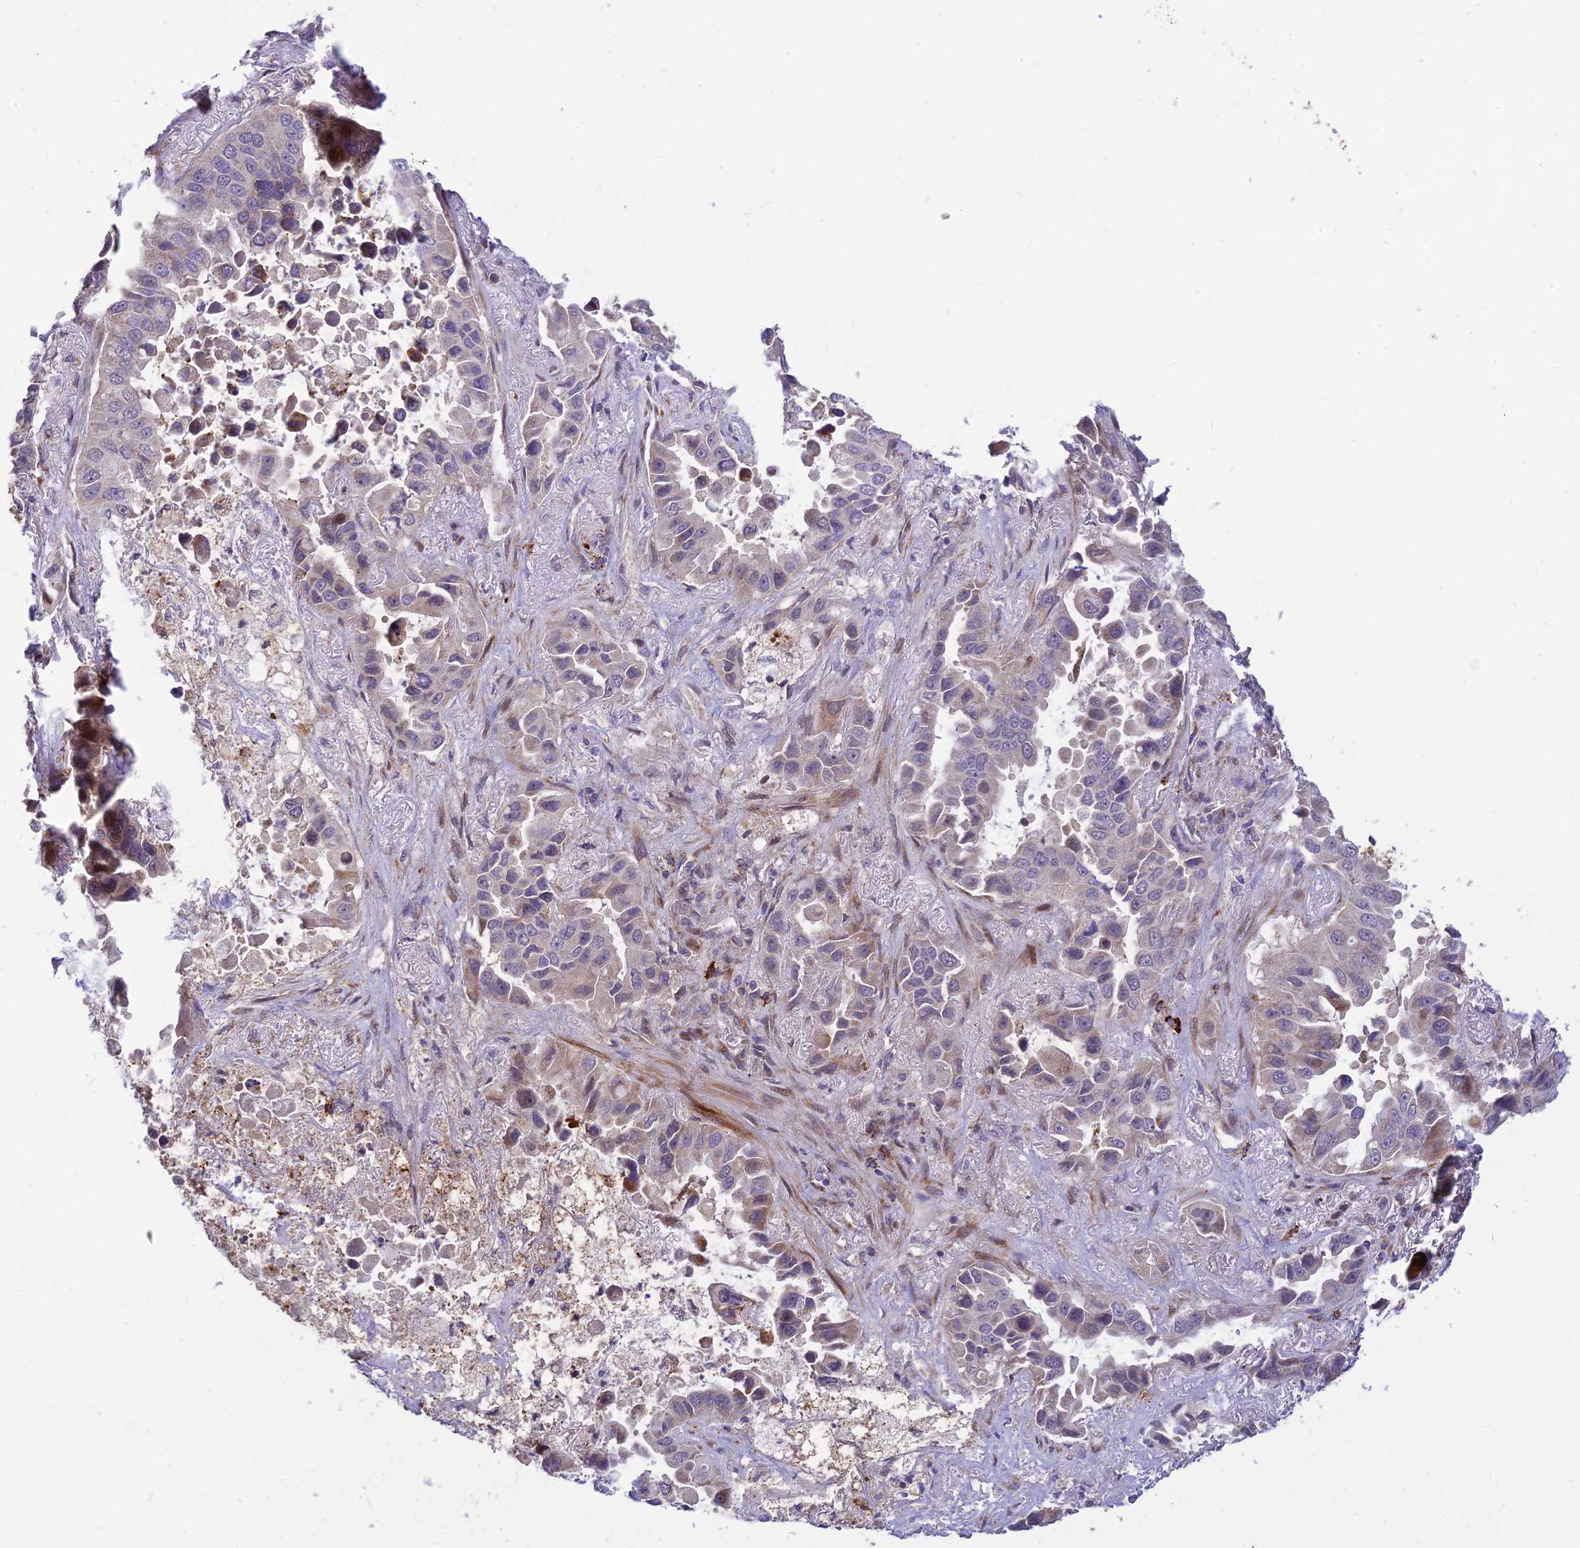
{"staining": {"intensity": "negative", "quantity": "none", "location": "none"}, "tissue": "lung cancer", "cell_type": "Tumor cells", "image_type": "cancer", "snomed": [{"axis": "morphology", "description": "Adenocarcinoma, NOS"}, {"axis": "topography", "description": "Lung"}], "caption": "The photomicrograph exhibits no significant expression in tumor cells of lung adenocarcinoma.", "gene": "ASPDH", "patient": {"sex": "male", "age": 64}}